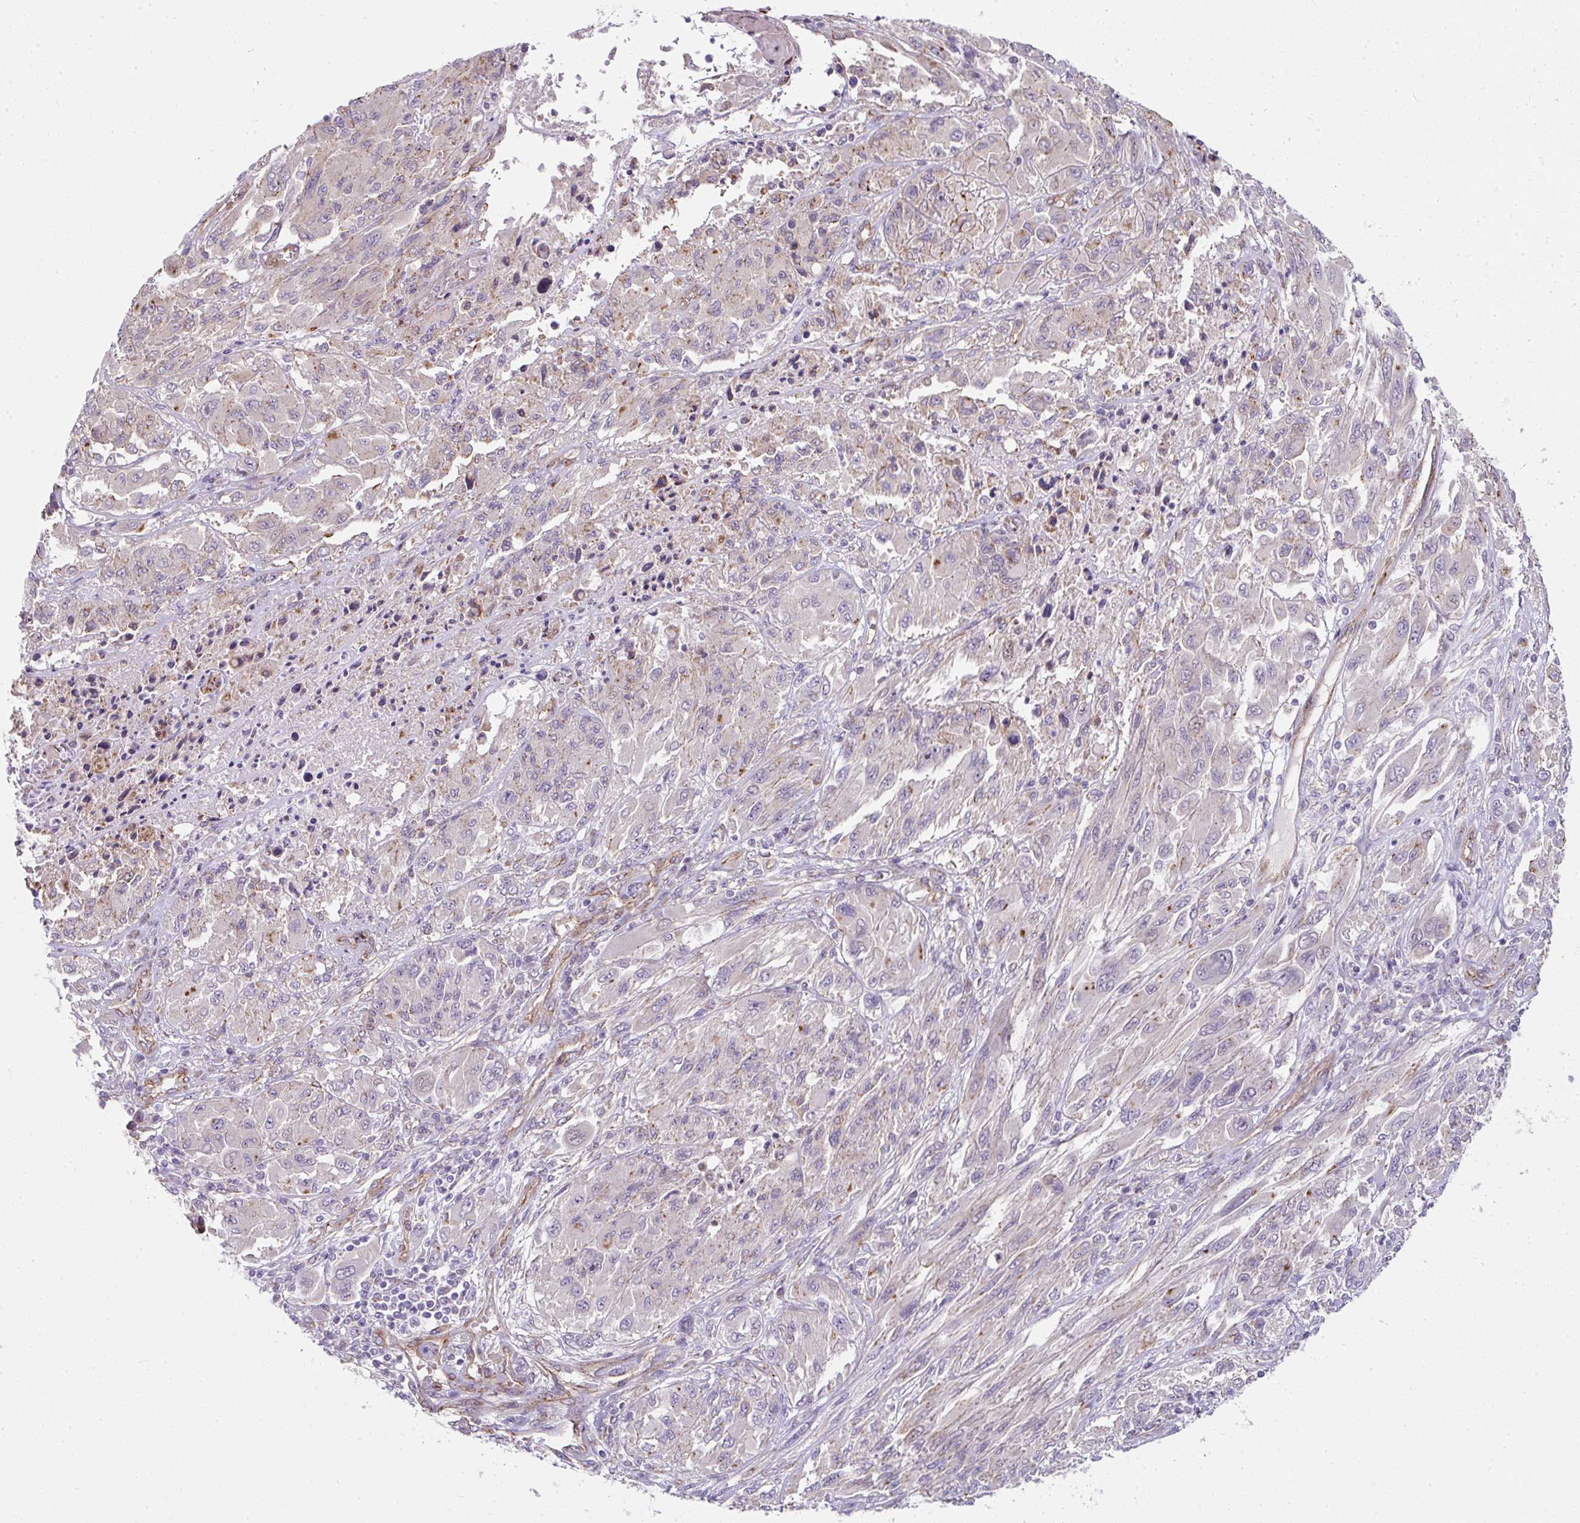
{"staining": {"intensity": "negative", "quantity": "none", "location": "none"}, "tissue": "melanoma", "cell_type": "Tumor cells", "image_type": "cancer", "snomed": [{"axis": "morphology", "description": "Malignant melanoma, NOS"}, {"axis": "topography", "description": "Skin"}], "caption": "High power microscopy photomicrograph of an immunohistochemistry (IHC) photomicrograph of malignant melanoma, revealing no significant positivity in tumor cells.", "gene": "ANKUB1", "patient": {"sex": "female", "age": 91}}